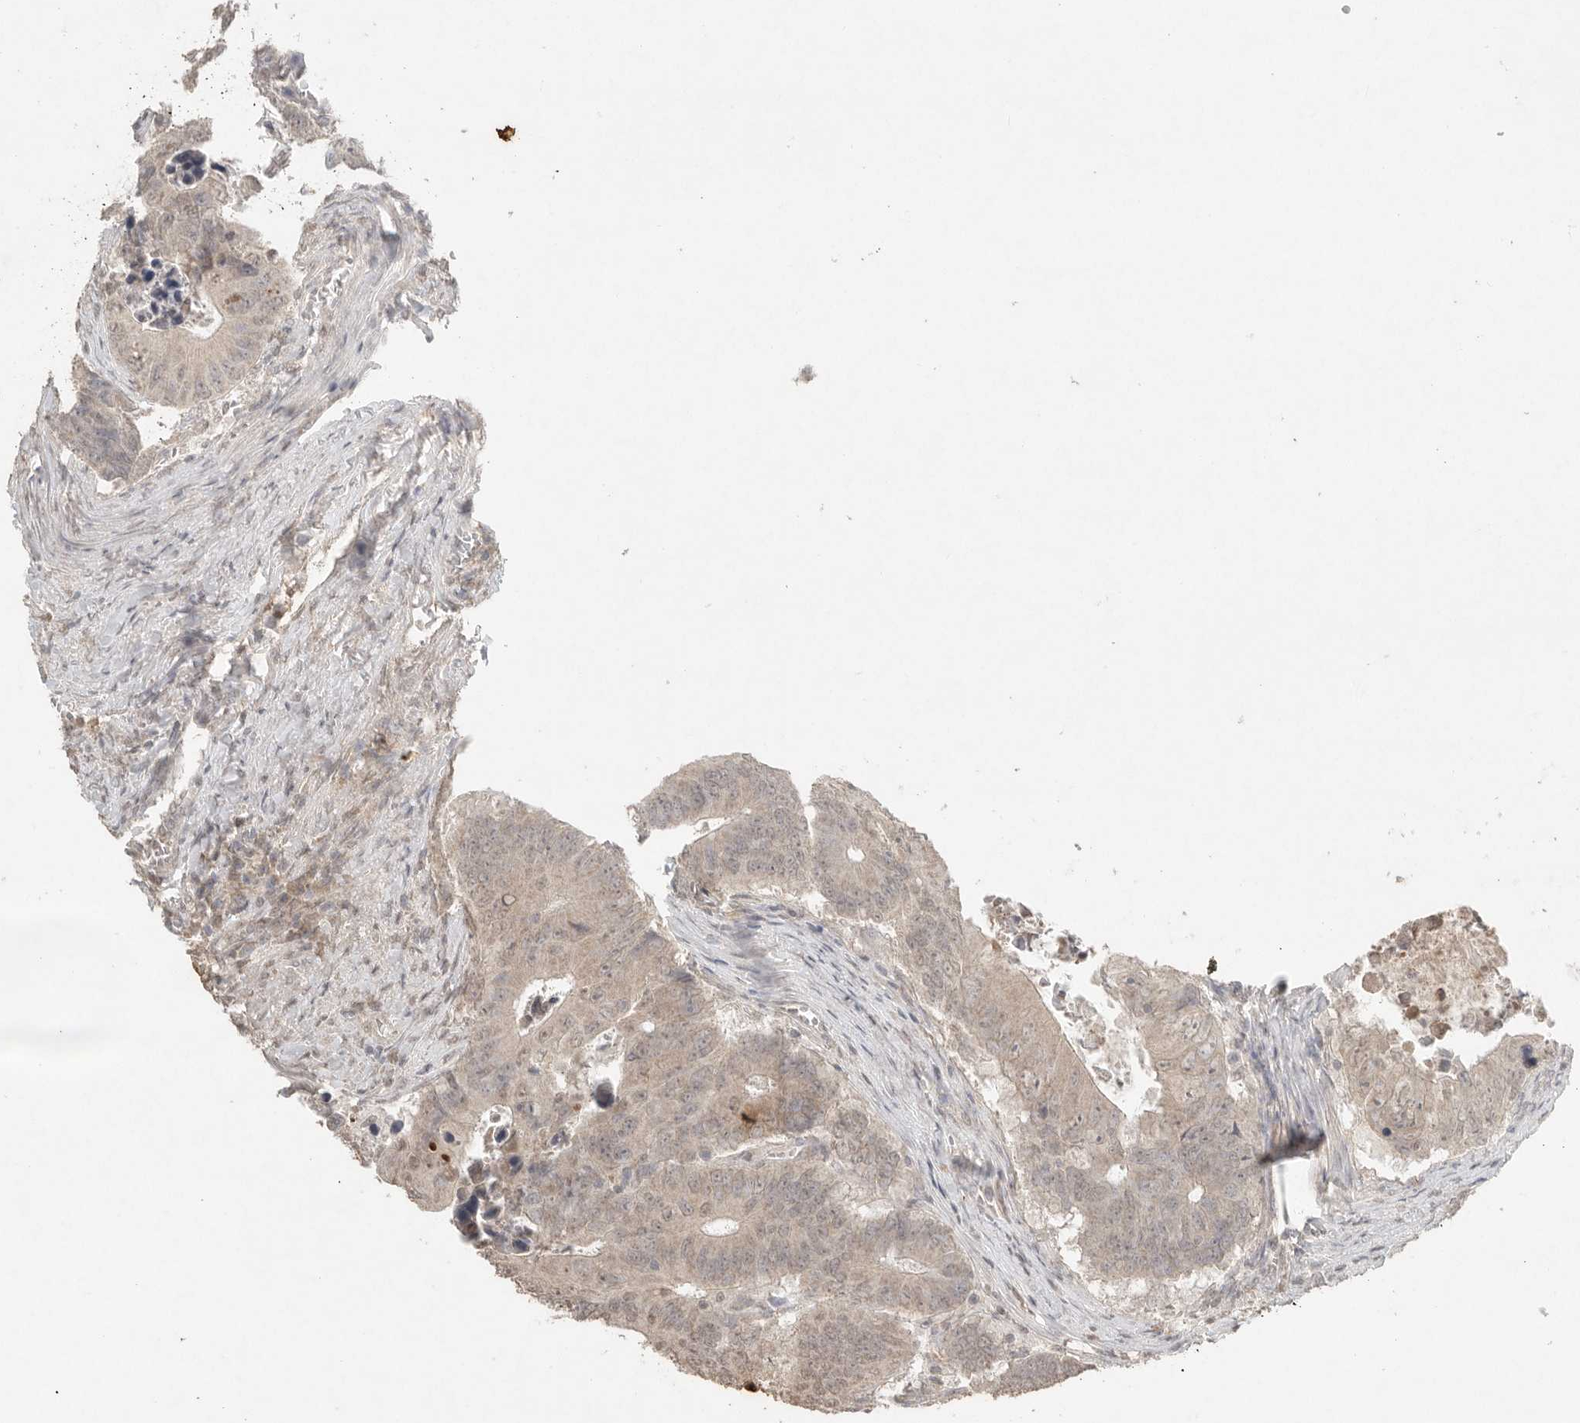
{"staining": {"intensity": "weak", "quantity": "<25%", "location": "cytoplasmic/membranous"}, "tissue": "colorectal cancer", "cell_type": "Tumor cells", "image_type": "cancer", "snomed": [{"axis": "morphology", "description": "Adenocarcinoma, NOS"}, {"axis": "topography", "description": "Colon"}], "caption": "Colorectal adenocarcinoma was stained to show a protein in brown. There is no significant staining in tumor cells.", "gene": "KLK5", "patient": {"sex": "male", "age": 87}}